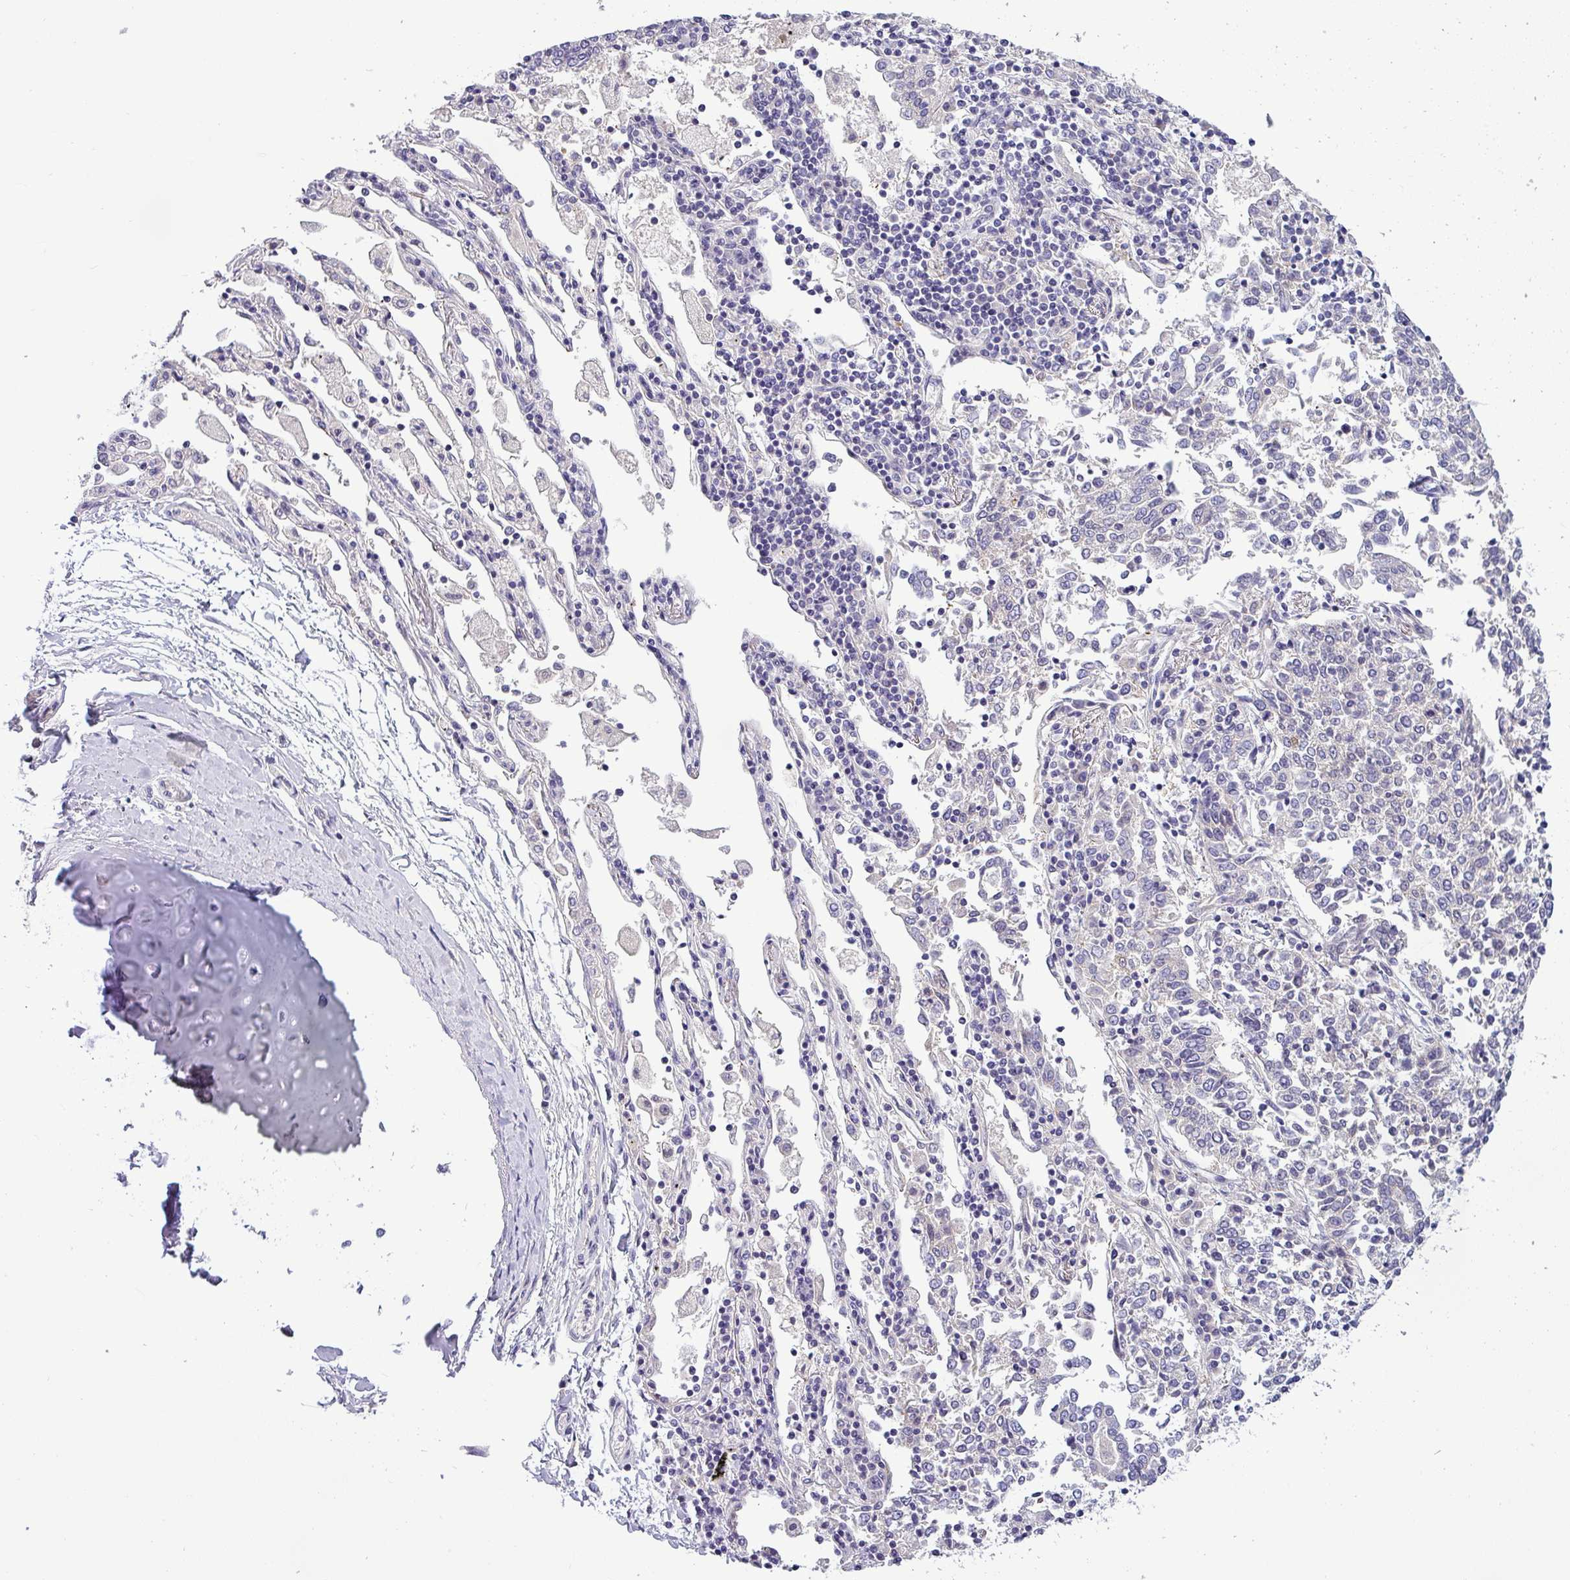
{"staining": {"intensity": "negative", "quantity": "none", "location": "none"}, "tissue": "lung cancer", "cell_type": "Tumor cells", "image_type": "cancer", "snomed": [{"axis": "morphology", "description": "Normal tissue, NOS"}, {"axis": "morphology", "description": "Squamous cell carcinoma, NOS"}, {"axis": "topography", "description": "Cartilage tissue"}, {"axis": "topography", "description": "Lung"}, {"axis": "topography", "description": "Peripheral nerve tissue"}], "caption": "Immunohistochemistry (IHC) of lung cancer (squamous cell carcinoma) exhibits no expression in tumor cells.", "gene": "ACAP3", "patient": {"sex": "female", "age": 49}}